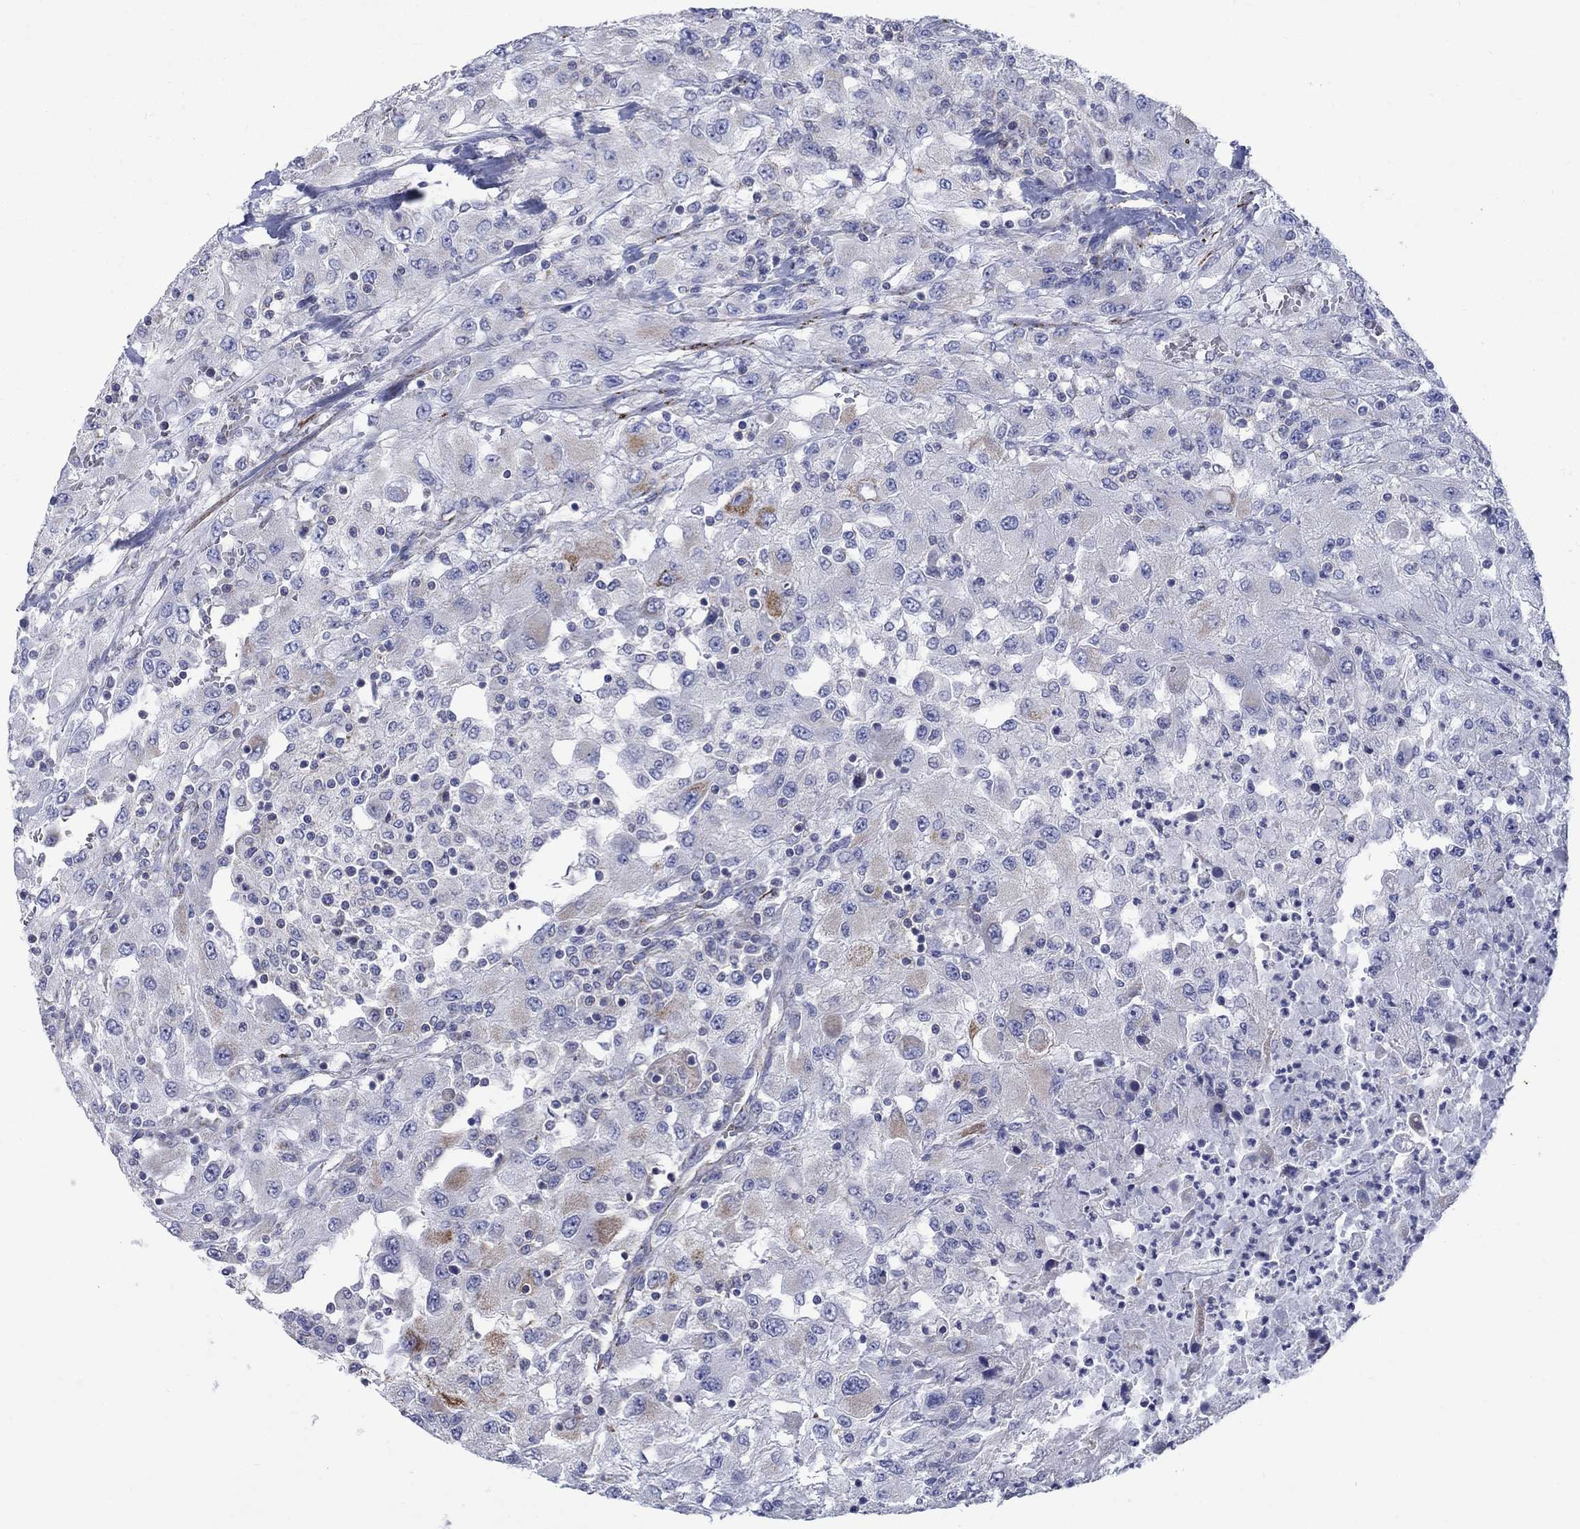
{"staining": {"intensity": "moderate", "quantity": "<25%", "location": "cytoplasmic/membranous"}, "tissue": "renal cancer", "cell_type": "Tumor cells", "image_type": "cancer", "snomed": [{"axis": "morphology", "description": "Adenocarcinoma, NOS"}, {"axis": "topography", "description": "Kidney"}], "caption": "Tumor cells show moderate cytoplasmic/membranous staining in approximately <25% of cells in renal cancer.", "gene": "CISD1", "patient": {"sex": "female", "age": 67}}